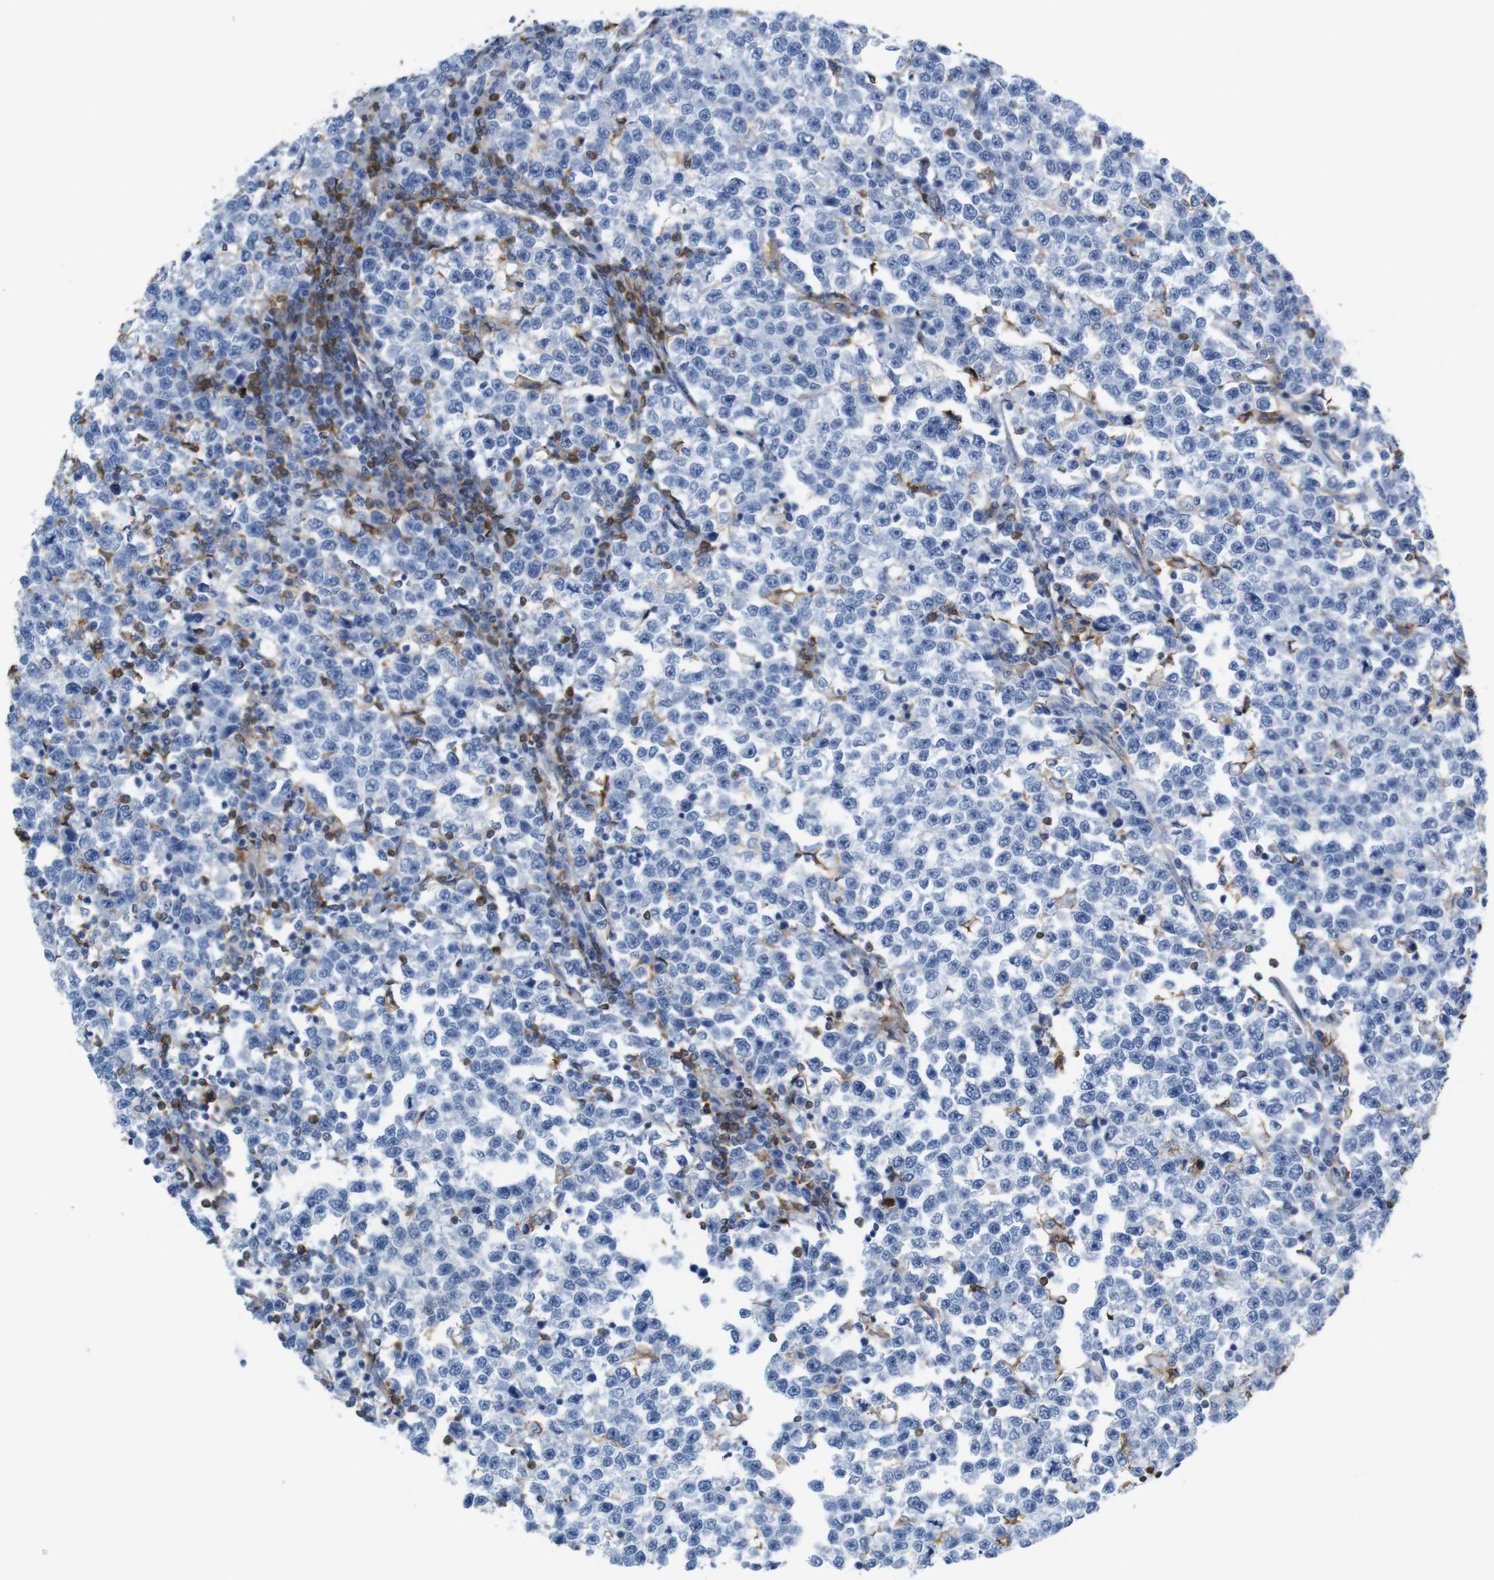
{"staining": {"intensity": "negative", "quantity": "none", "location": "none"}, "tissue": "testis cancer", "cell_type": "Tumor cells", "image_type": "cancer", "snomed": [{"axis": "morphology", "description": "Normal tissue, NOS"}, {"axis": "morphology", "description": "Seminoma, NOS"}, {"axis": "topography", "description": "Testis"}], "caption": "This is a histopathology image of immunohistochemistry staining of testis cancer, which shows no expression in tumor cells.", "gene": "ANXA1", "patient": {"sex": "male", "age": 43}}